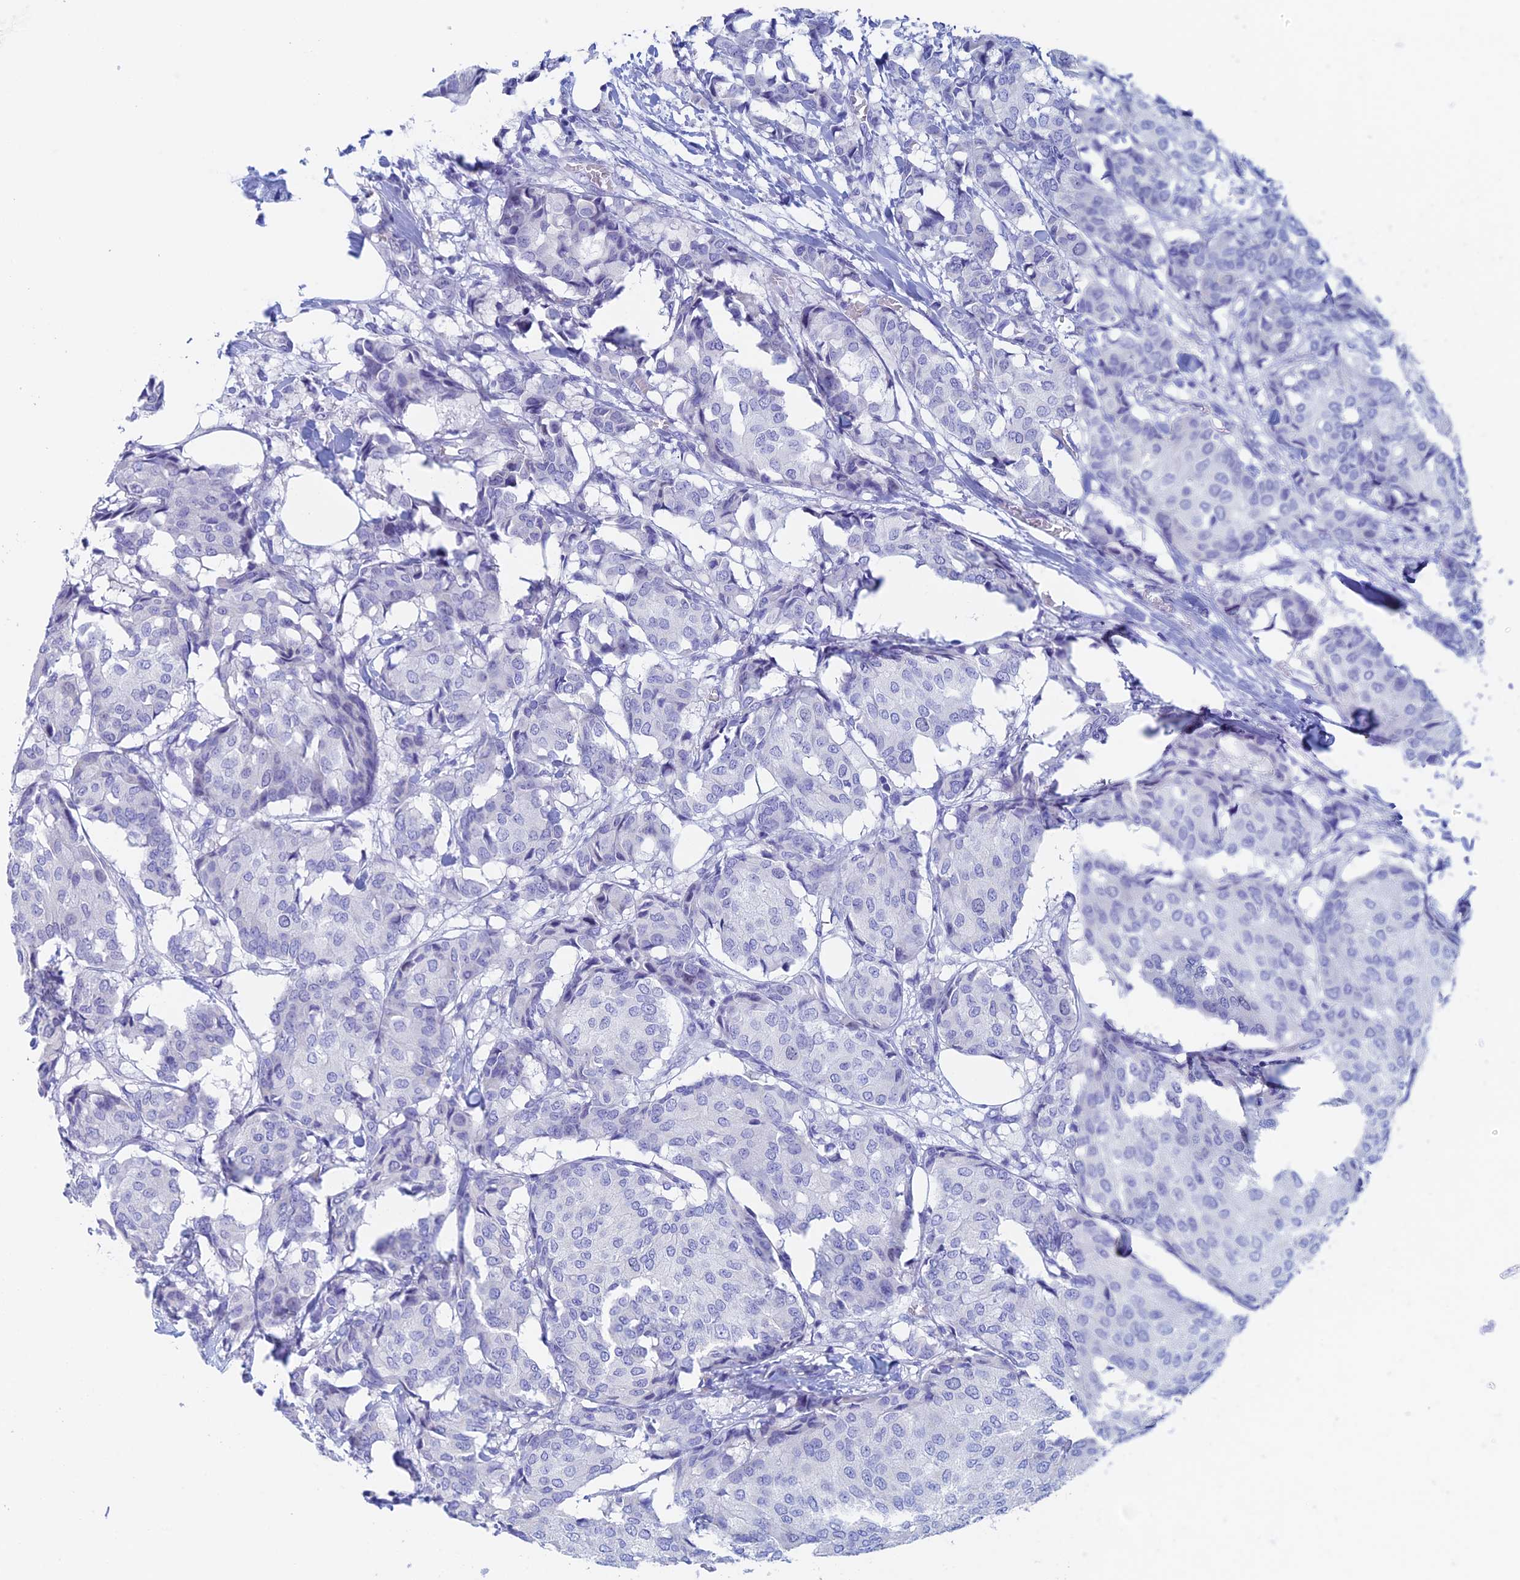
{"staining": {"intensity": "negative", "quantity": "none", "location": "none"}, "tissue": "breast cancer", "cell_type": "Tumor cells", "image_type": "cancer", "snomed": [{"axis": "morphology", "description": "Duct carcinoma"}, {"axis": "topography", "description": "Breast"}], "caption": "Breast infiltrating ductal carcinoma was stained to show a protein in brown. There is no significant staining in tumor cells.", "gene": "PSMC3IP", "patient": {"sex": "female", "age": 75}}